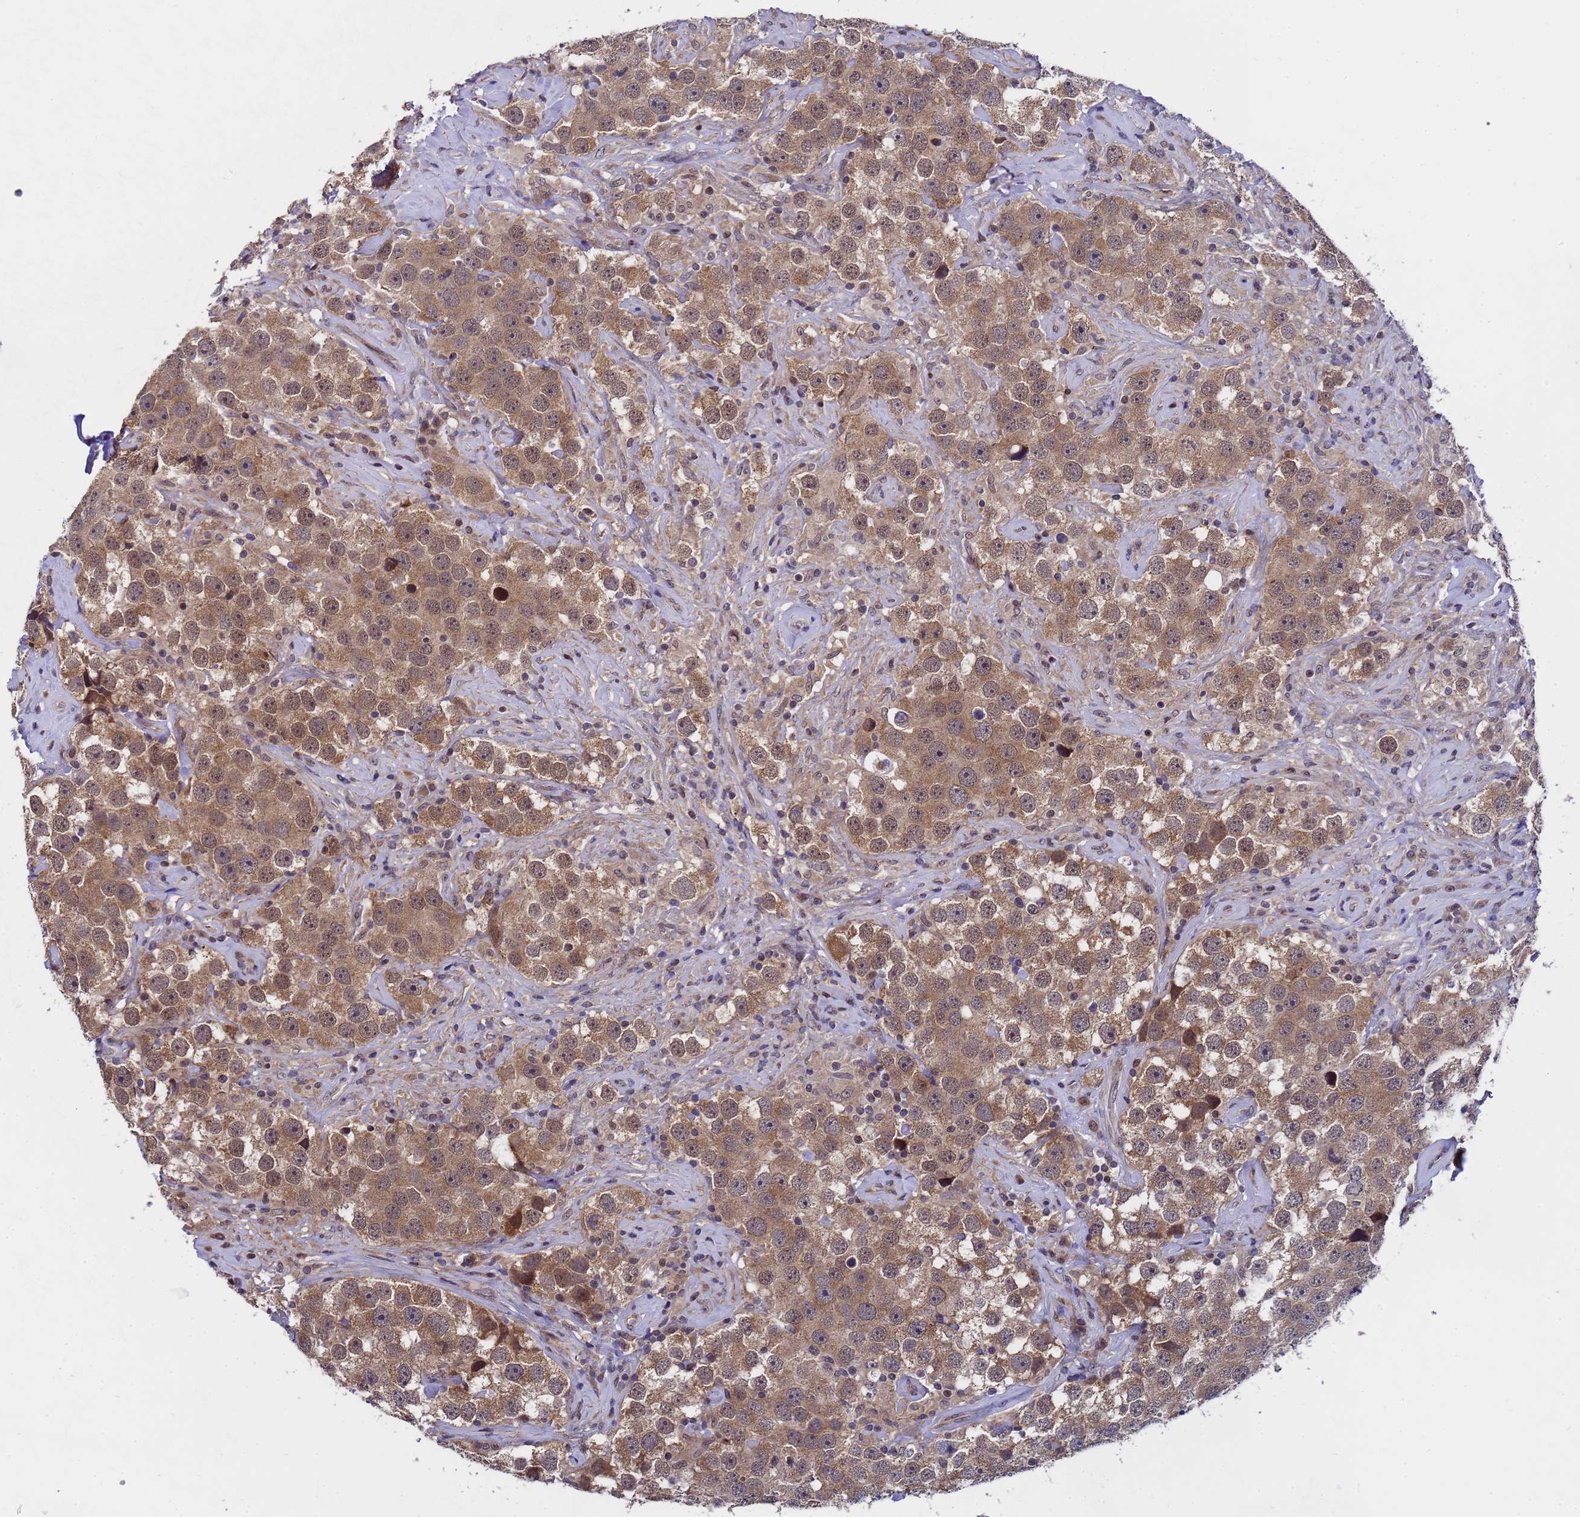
{"staining": {"intensity": "moderate", "quantity": ">75%", "location": "cytoplasmic/membranous,nuclear"}, "tissue": "testis cancer", "cell_type": "Tumor cells", "image_type": "cancer", "snomed": [{"axis": "morphology", "description": "Seminoma, NOS"}, {"axis": "topography", "description": "Testis"}], "caption": "Protein analysis of seminoma (testis) tissue reveals moderate cytoplasmic/membranous and nuclear staining in approximately >75% of tumor cells.", "gene": "ANAPC13", "patient": {"sex": "male", "age": 49}}